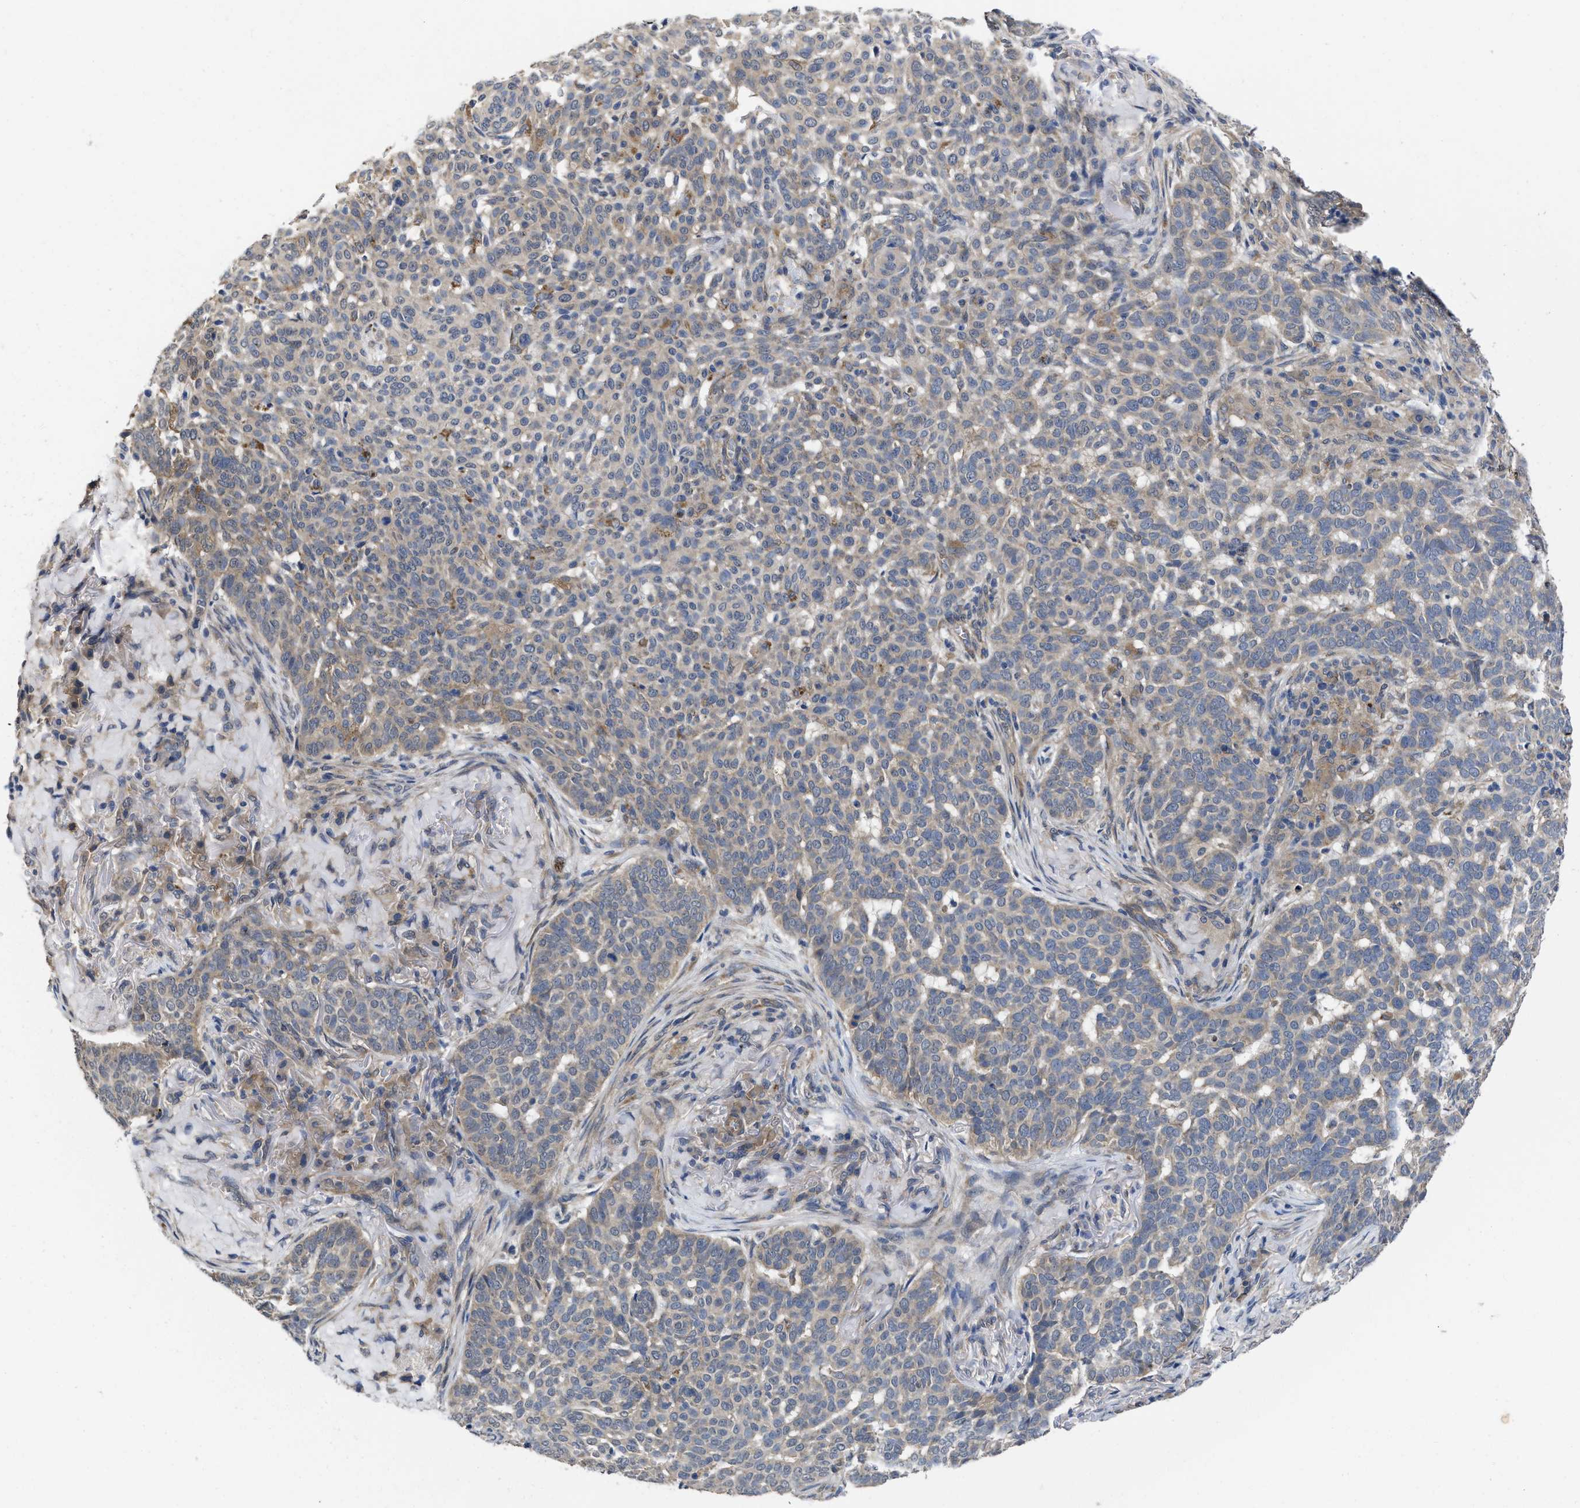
{"staining": {"intensity": "weak", "quantity": "<25%", "location": "cytoplasmic/membranous"}, "tissue": "skin cancer", "cell_type": "Tumor cells", "image_type": "cancer", "snomed": [{"axis": "morphology", "description": "Basal cell carcinoma"}, {"axis": "topography", "description": "Skin"}], "caption": "This is an immunohistochemistry (IHC) photomicrograph of human basal cell carcinoma (skin). There is no expression in tumor cells.", "gene": "PKD2", "patient": {"sex": "male", "age": 85}}